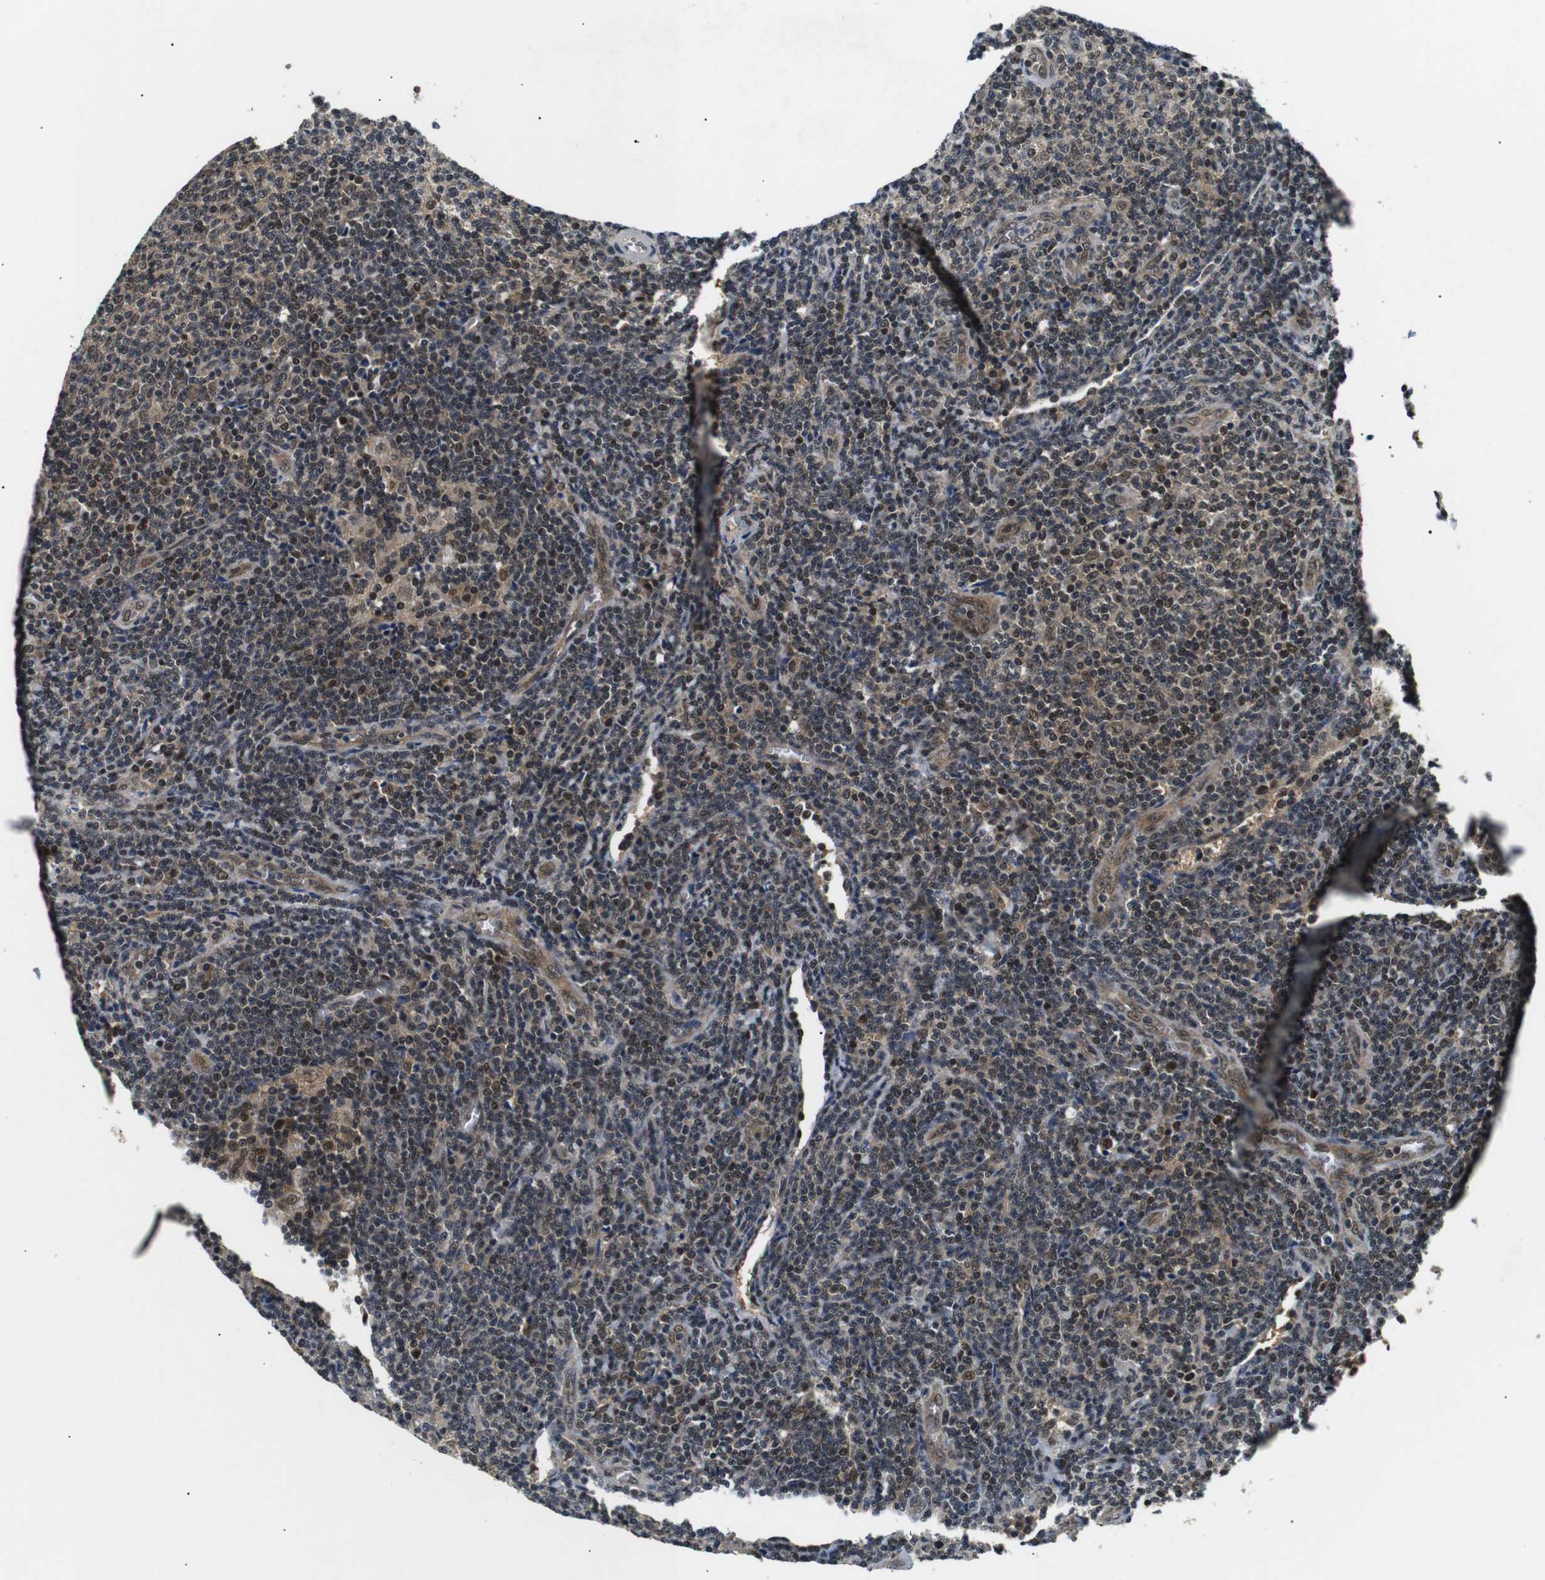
{"staining": {"intensity": "moderate", "quantity": "25%-75%", "location": "cytoplasmic/membranous,nuclear"}, "tissue": "lymphoma", "cell_type": "Tumor cells", "image_type": "cancer", "snomed": [{"axis": "morphology", "description": "Malignant lymphoma, non-Hodgkin's type, Low grade"}, {"axis": "topography", "description": "Lymph node"}], "caption": "A brown stain highlights moderate cytoplasmic/membranous and nuclear expression of a protein in low-grade malignant lymphoma, non-Hodgkin's type tumor cells.", "gene": "SKP1", "patient": {"sex": "male", "age": 66}}